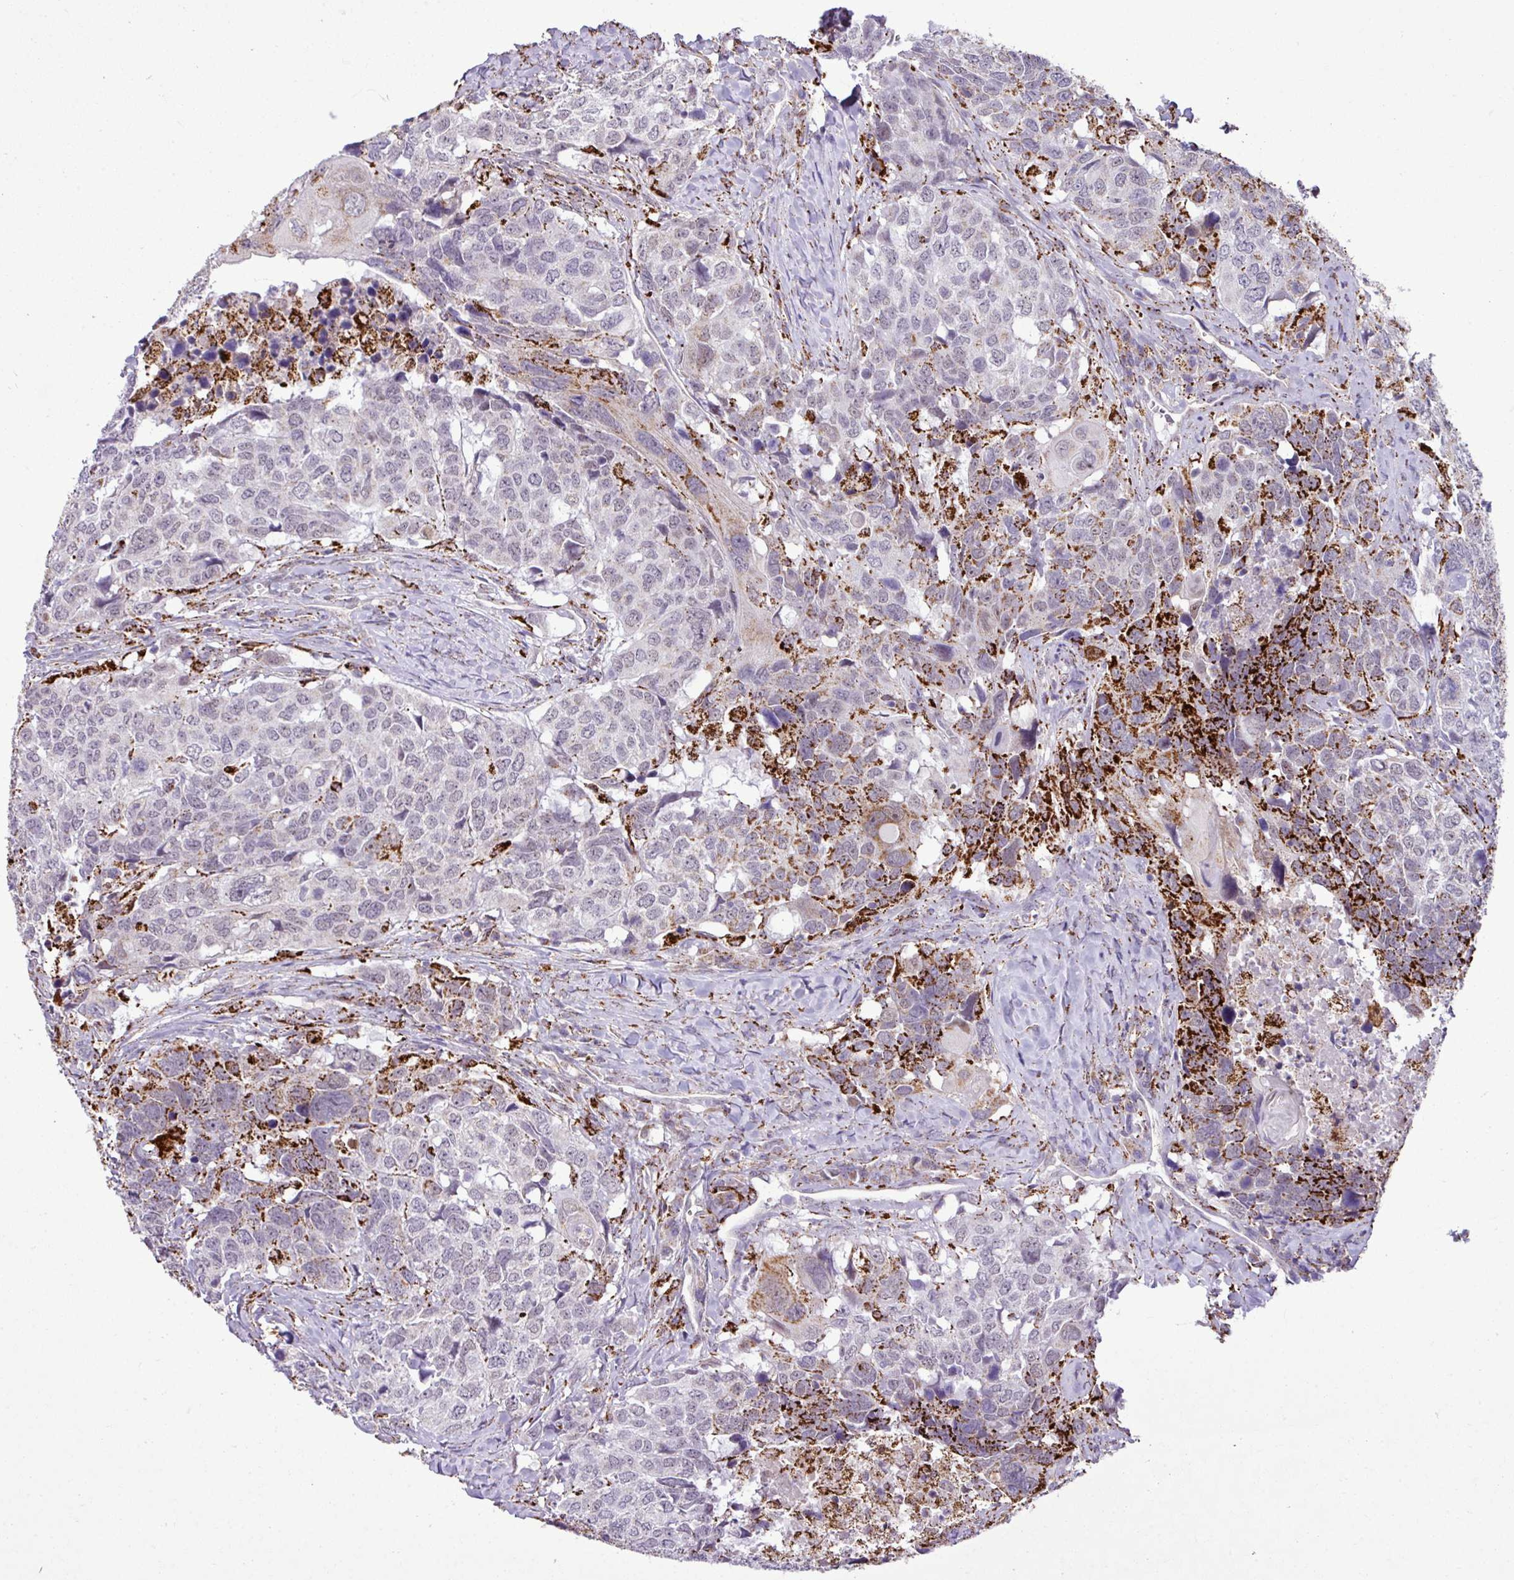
{"staining": {"intensity": "negative", "quantity": "none", "location": "none"}, "tissue": "head and neck cancer", "cell_type": "Tumor cells", "image_type": "cancer", "snomed": [{"axis": "morphology", "description": "Normal tissue, NOS"}, {"axis": "morphology", "description": "Squamous cell carcinoma, NOS"}, {"axis": "topography", "description": "Skeletal muscle"}, {"axis": "topography", "description": "Vascular tissue"}, {"axis": "topography", "description": "Peripheral nerve tissue"}, {"axis": "topography", "description": "Head-Neck"}], "caption": "This is a micrograph of immunohistochemistry (IHC) staining of head and neck squamous cell carcinoma, which shows no staining in tumor cells.", "gene": "SGPP1", "patient": {"sex": "male", "age": 66}}